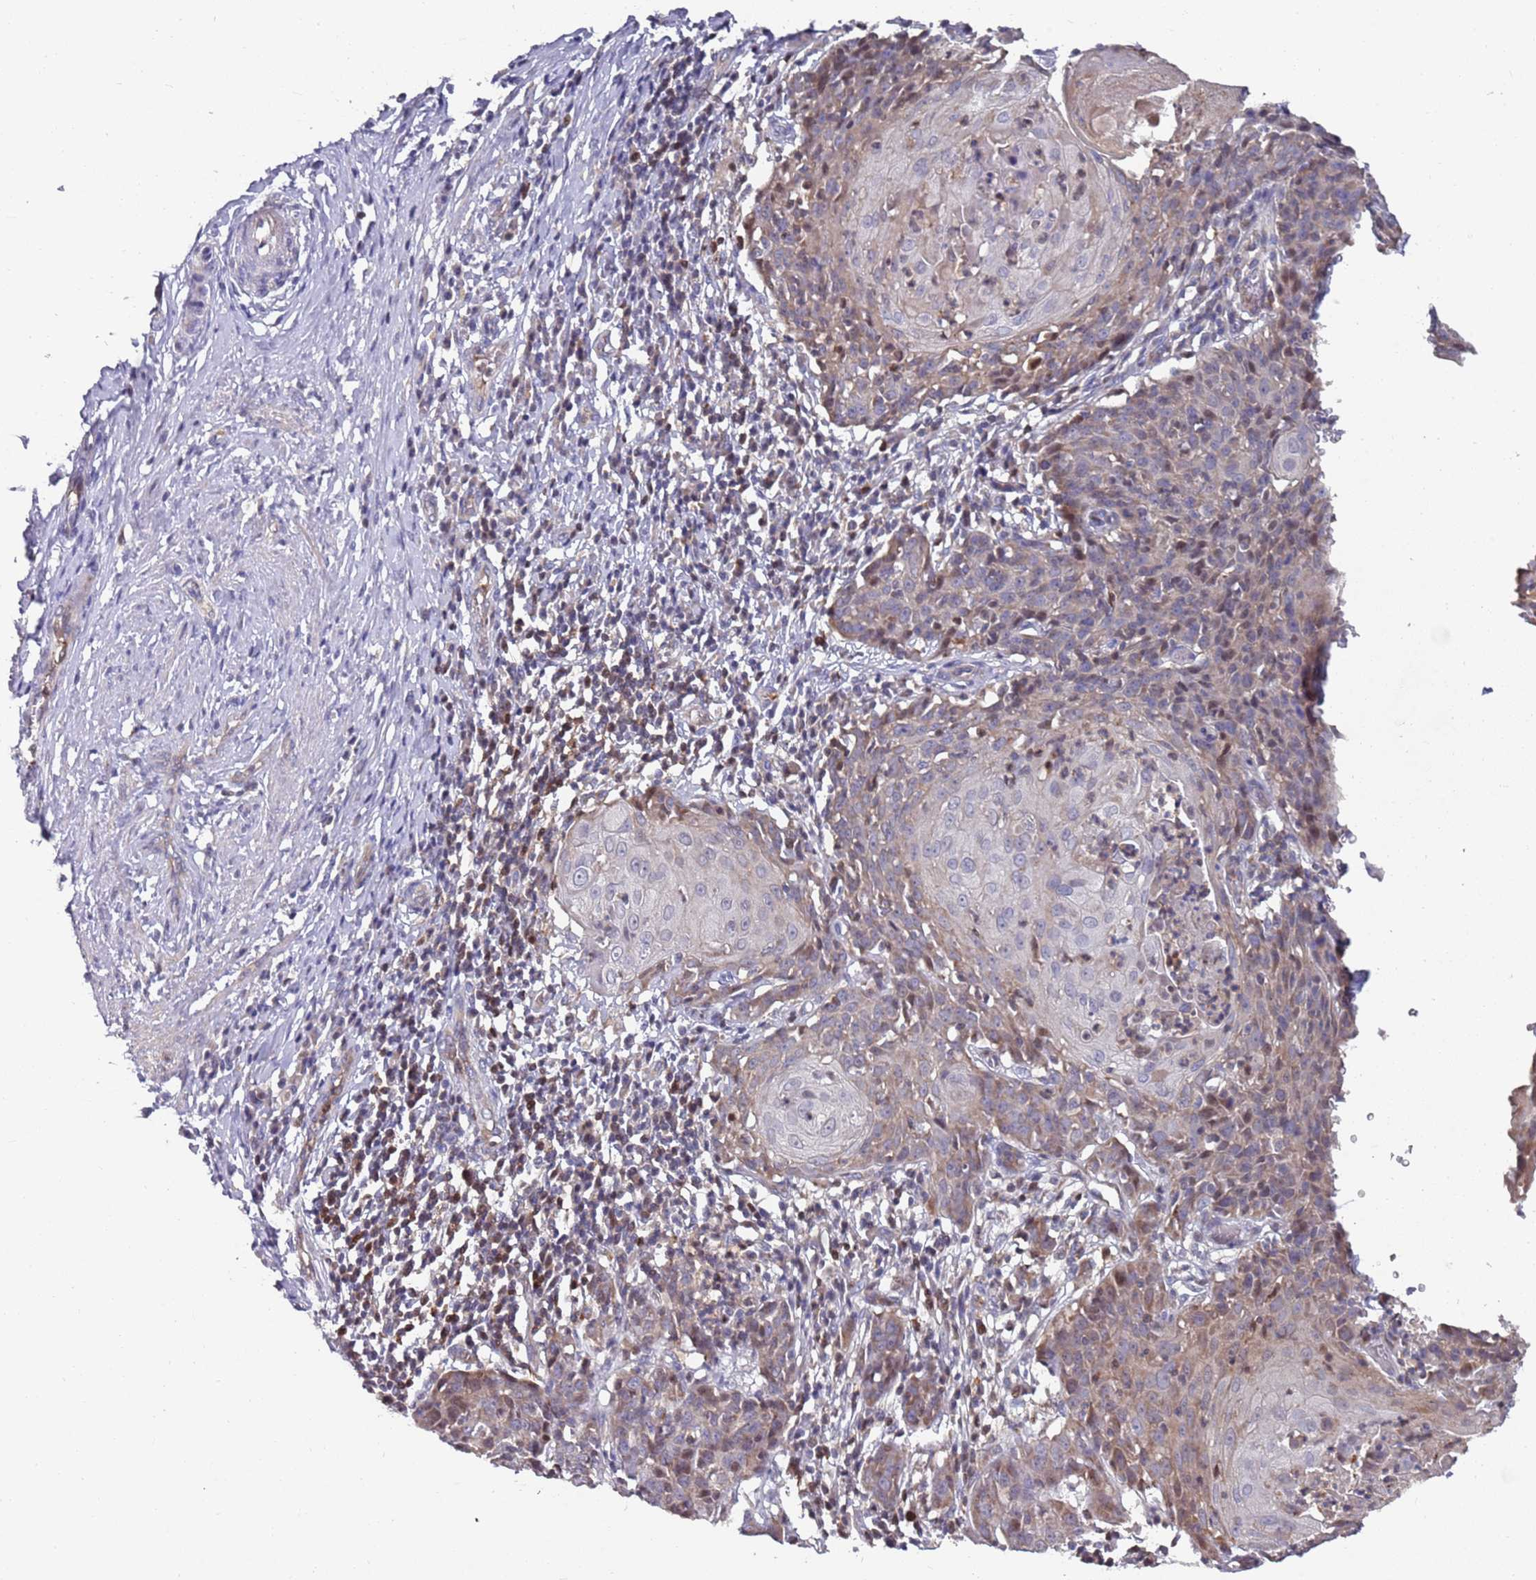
{"staining": {"intensity": "weak", "quantity": "25%-75%", "location": "cytoplasmic/membranous"}, "tissue": "cervical cancer", "cell_type": "Tumor cells", "image_type": "cancer", "snomed": [{"axis": "morphology", "description": "Squamous cell carcinoma, NOS"}, {"axis": "topography", "description": "Cervix"}], "caption": "Protein staining demonstrates weak cytoplasmic/membranous expression in about 25%-75% of tumor cells in cervical squamous cell carcinoma. Nuclei are stained in blue.", "gene": "LACC1", "patient": {"sex": "female", "age": 50}}